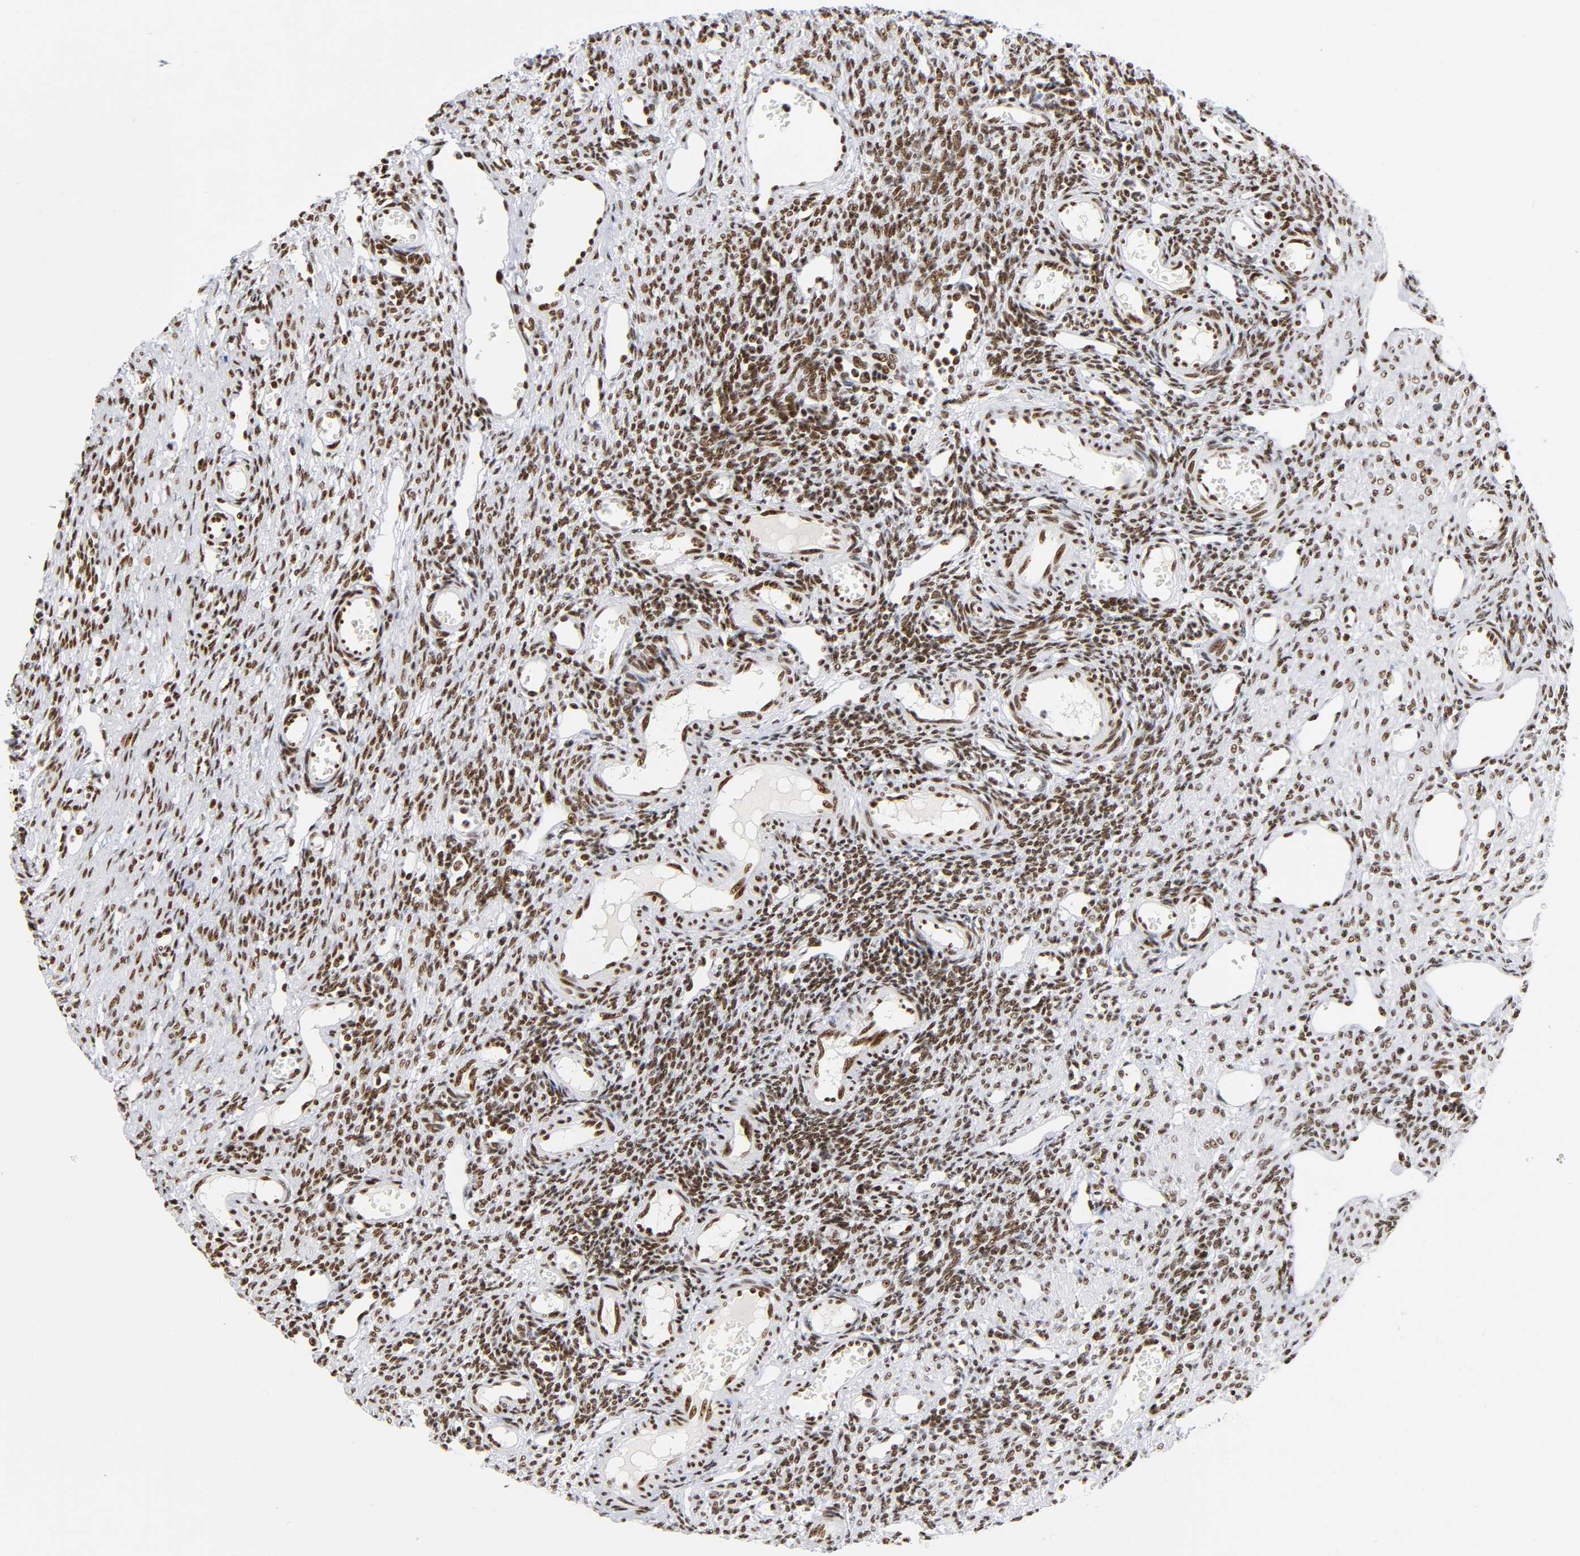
{"staining": {"intensity": "strong", "quantity": ">75%", "location": "nuclear"}, "tissue": "ovary", "cell_type": "Ovarian stroma cells", "image_type": "normal", "snomed": [{"axis": "morphology", "description": "Normal tissue, NOS"}, {"axis": "topography", "description": "Ovary"}], "caption": "The histopathology image shows a brown stain indicating the presence of a protein in the nuclear of ovarian stroma cells in ovary. (Brightfield microscopy of DAB IHC at high magnification).", "gene": "UBTF", "patient": {"sex": "female", "age": 33}}